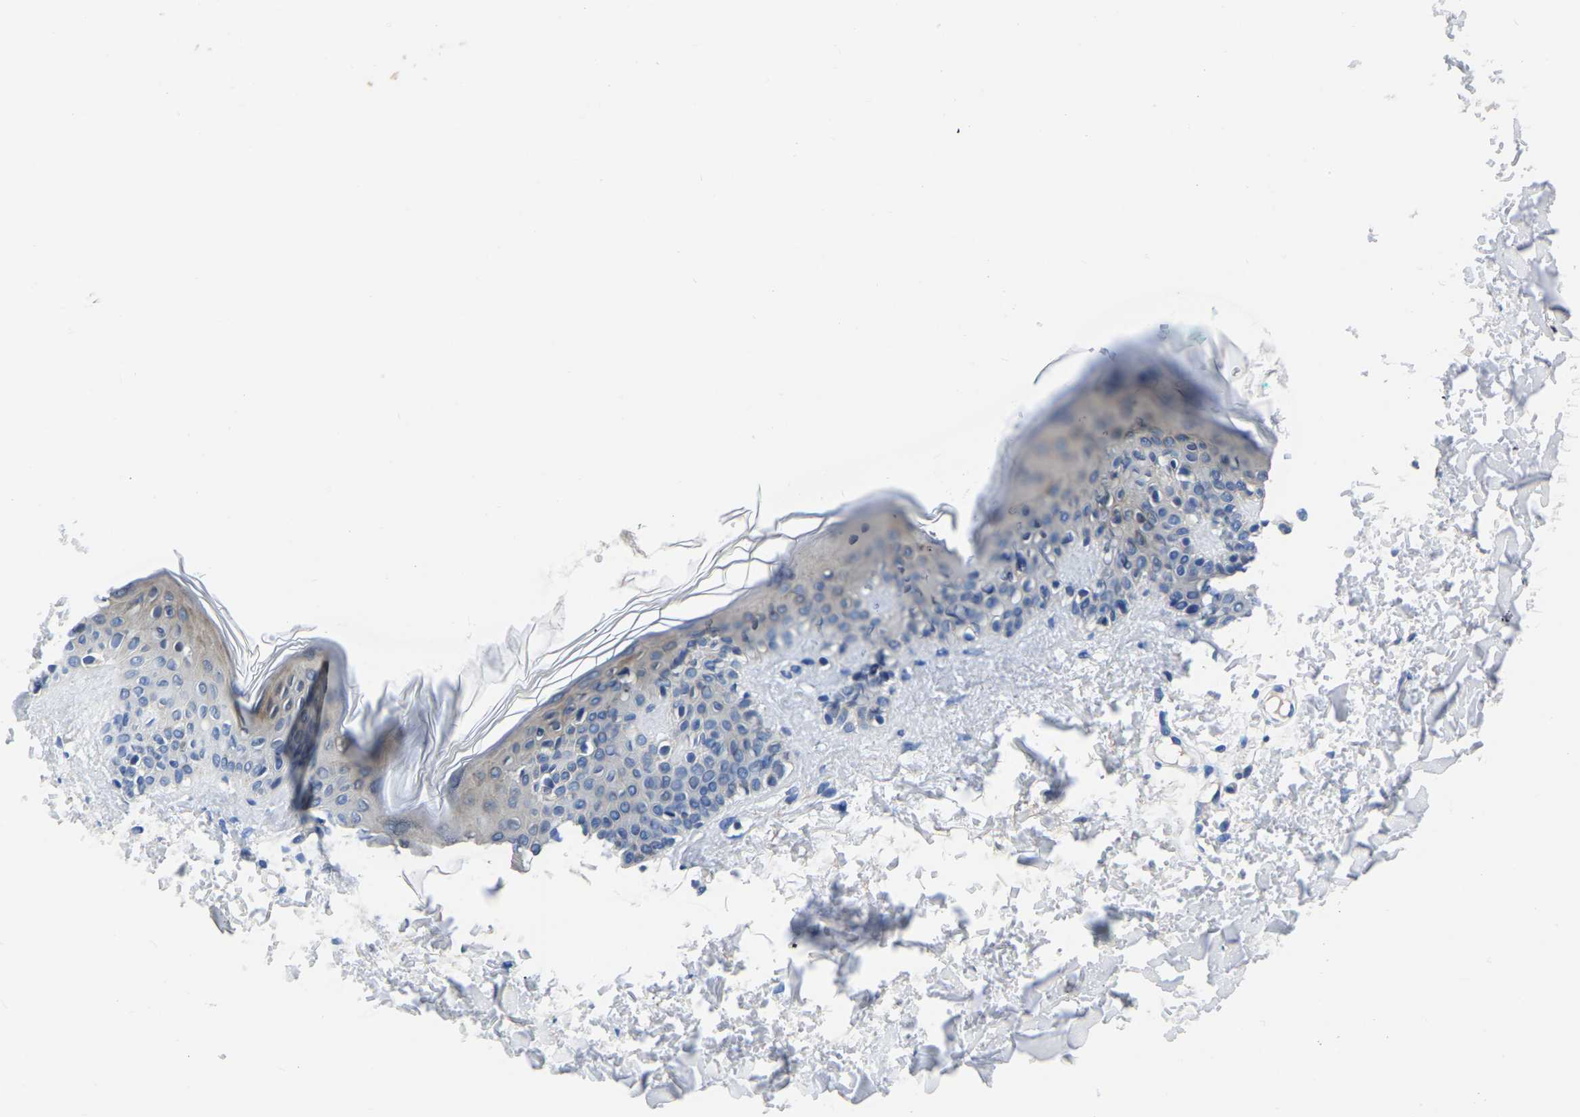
{"staining": {"intensity": "negative", "quantity": "none", "location": "none"}, "tissue": "skin", "cell_type": "Fibroblasts", "image_type": "normal", "snomed": [{"axis": "morphology", "description": "Normal tissue, NOS"}, {"axis": "topography", "description": "Skin"}], "caption": "Immunohistochemistry micrograph of benign skin: human skin stained with DAB shows no significant protein staining in fibroblasts.", "gene": "FGD5", "patient": {"sex": "male", "age": 30}}